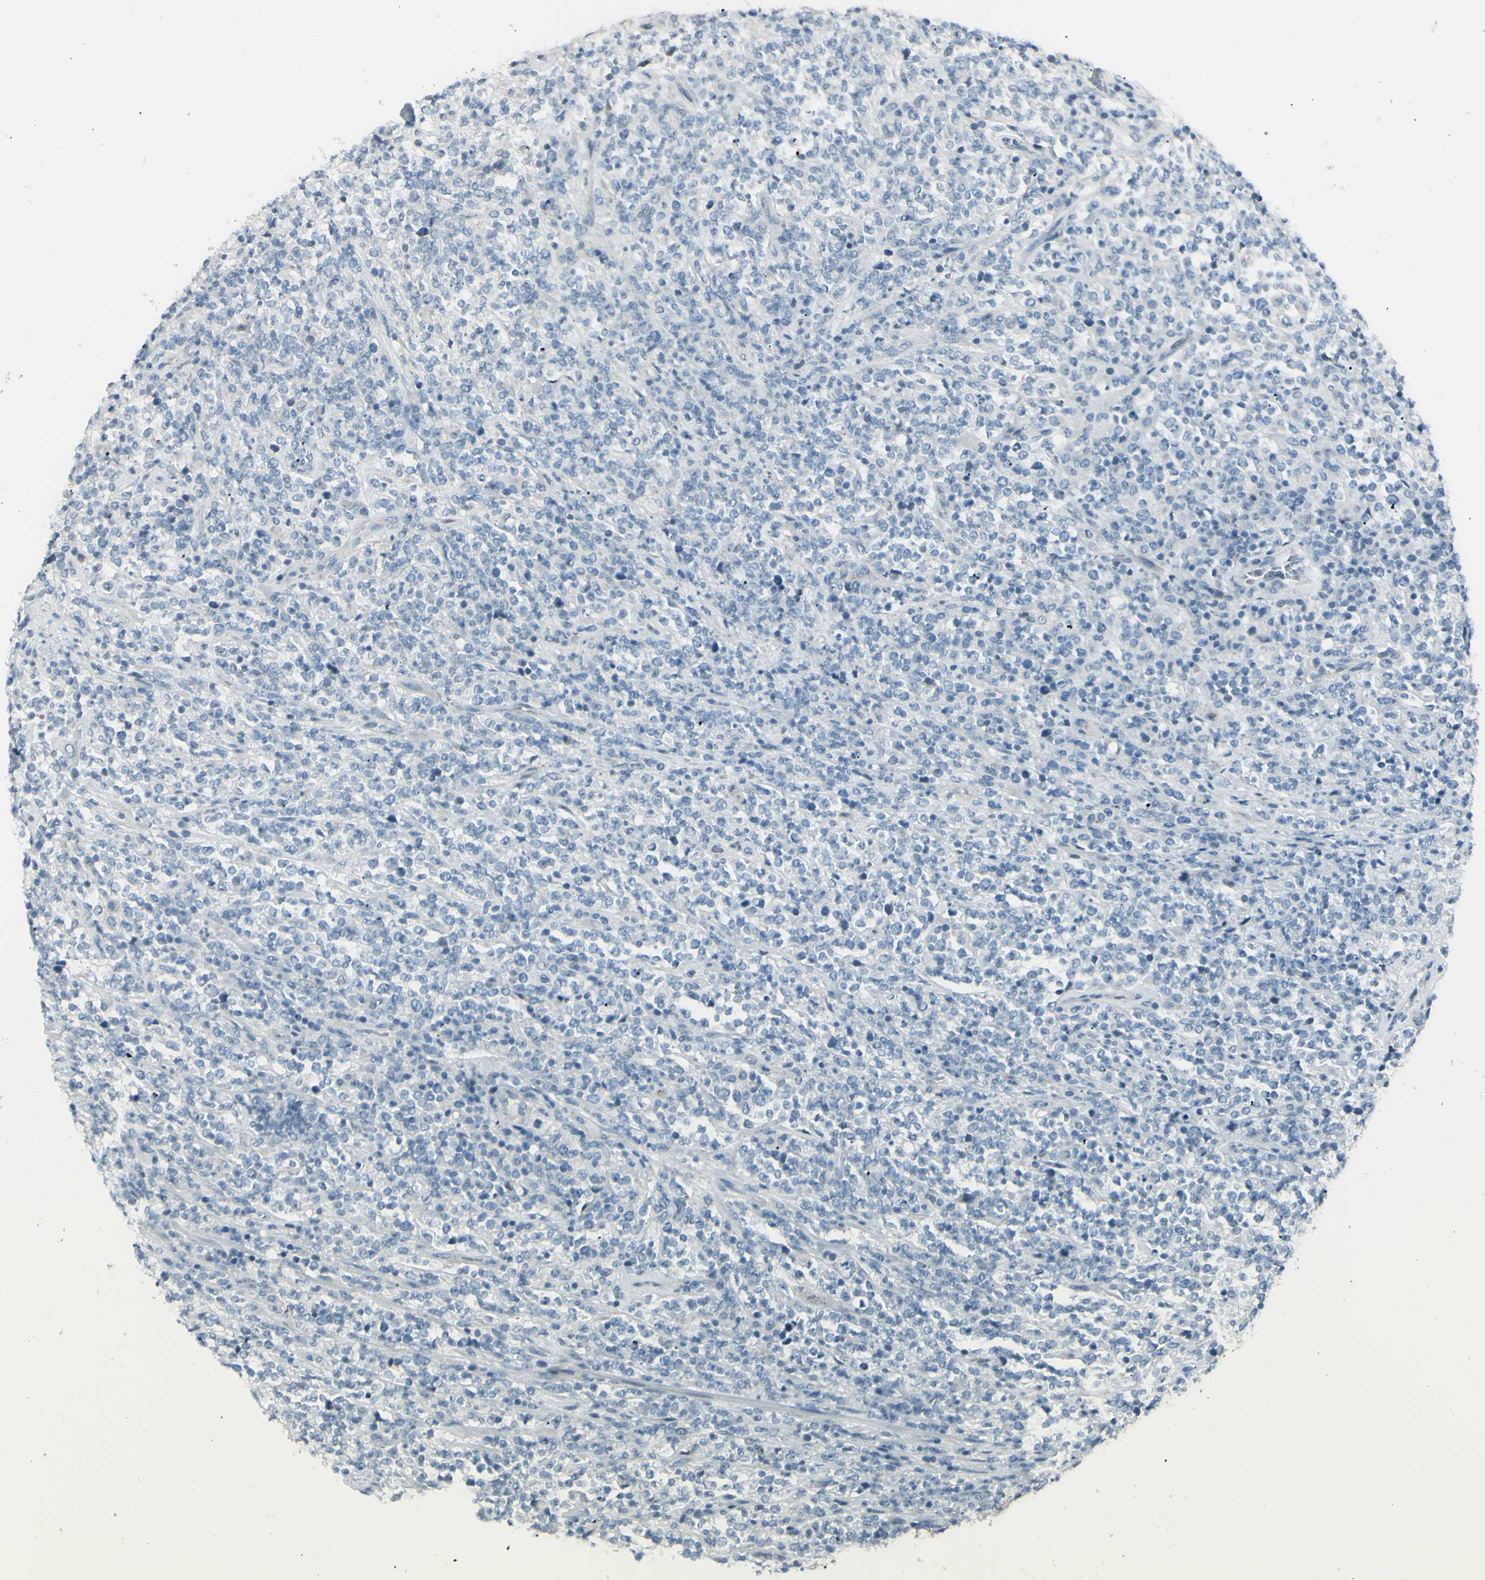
{"staining": {"intensity": "negative", "quantity": "none", "location": "none"}, "tissue": "lymphoma", "cell_type": "Tumor cells", "image_type": "cancer", "snomed": [{"axis": "morphology", "description": "Malignant lymphoma, non-Hodgkin's type, High grade"}, {"axis": "topography", "description": "Soft tissue"}], "caption": "Human lymphoma stained for a protein using immunohistochemistry reveals no positivity in tumor cells.", "gene": "GPR34", "patient": {"sex": "male", "age": 18}}